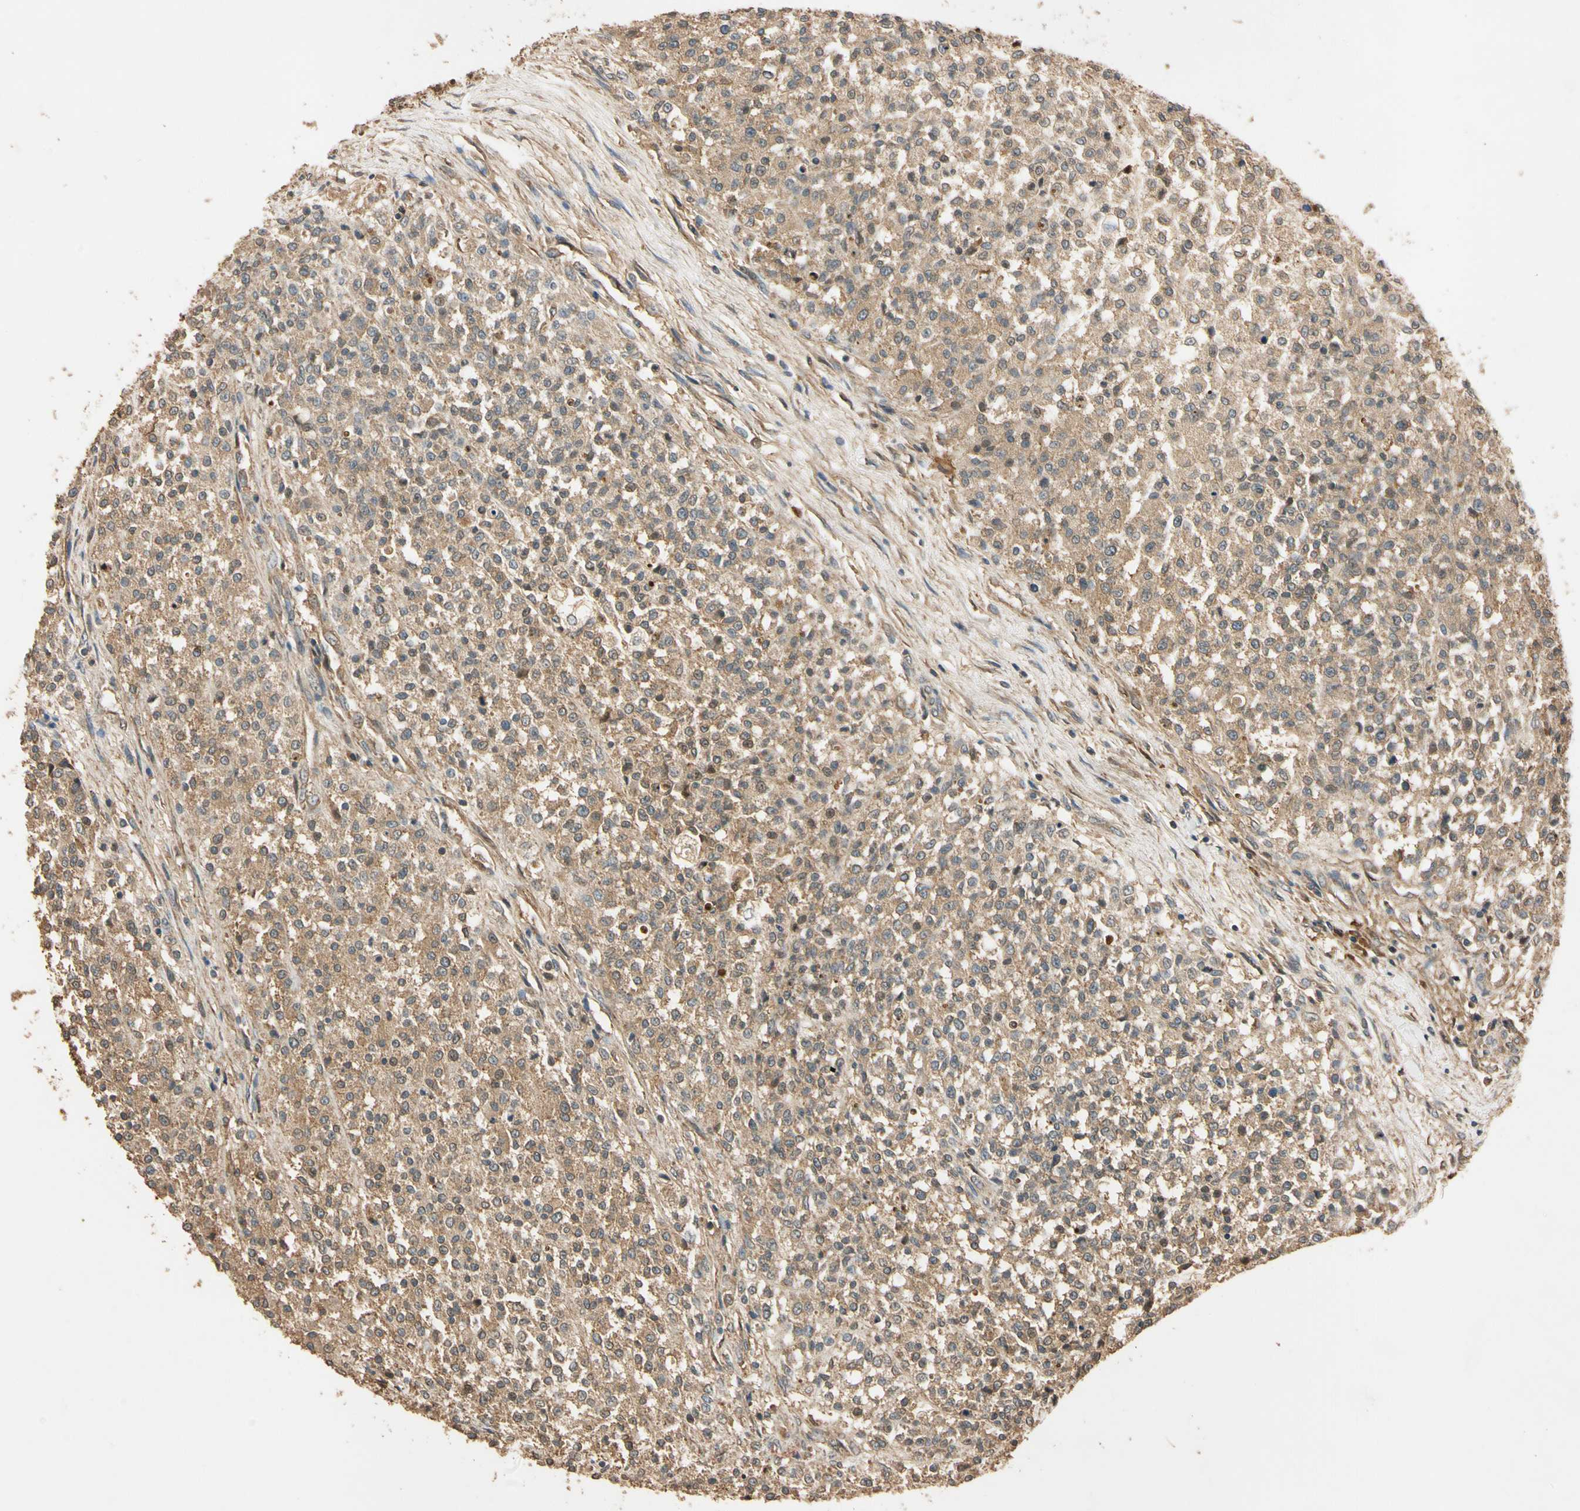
{"staining": {"intensity": "moderate", "quantity": ">75%", "location": "cytoplasmic/membranous"}, "tissue": "testis cancer", "cell_type": "Tumor cells", "image_type": "cancer", "snomed": [{"axis": "morphology", "description": "Seminoma, NOS"}, {"axis": "topography", "description": "Testis"}], "caption": "Protein staining shows moderate cytoplasmic/membranous positivity in approximately >75% of tumor cells in seminoma (testis).", "gene": "MGRN1", "patient": {"sex": "male", "age": 59}}